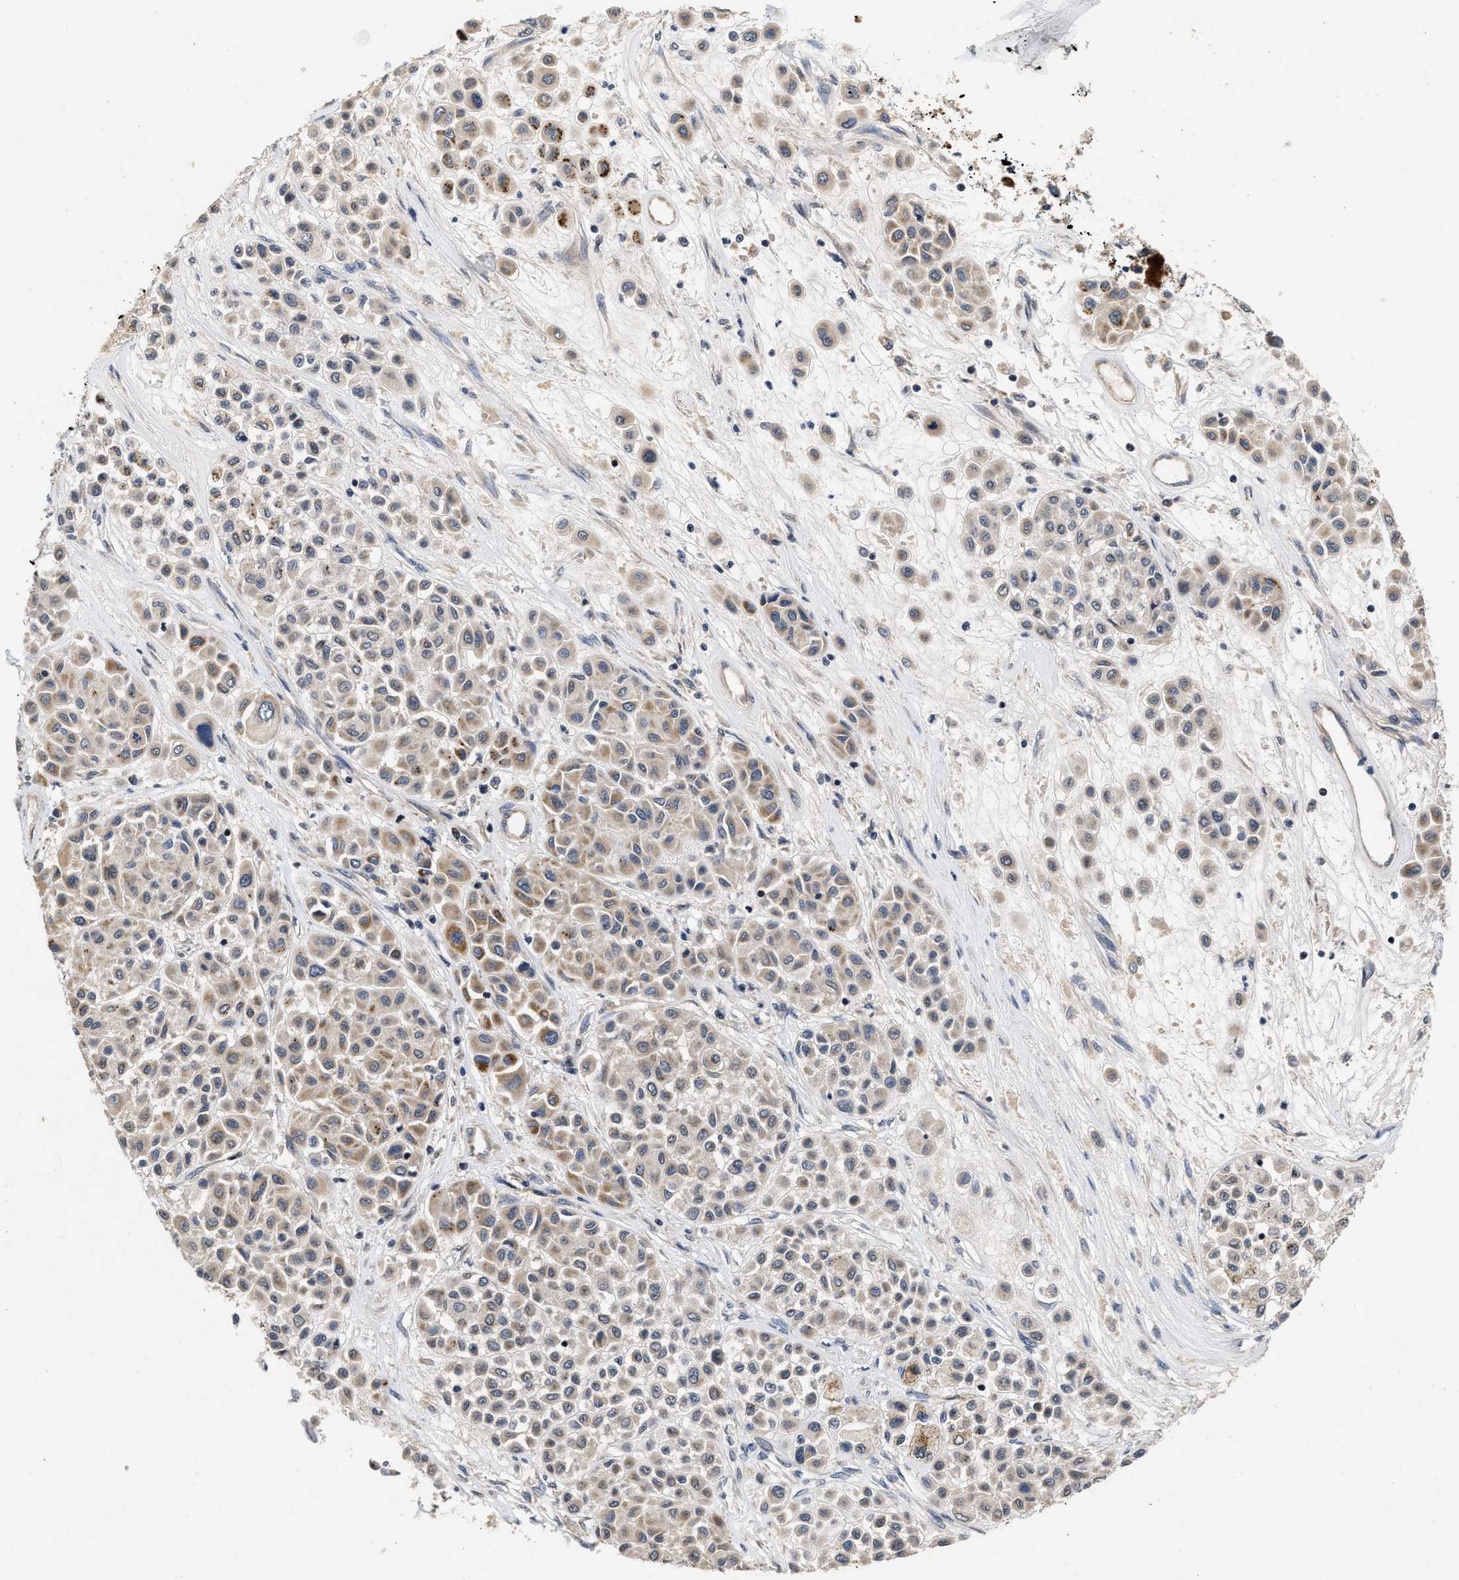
{"staining": {"intensity": "moderate", "quantity": "<25%", "location": "cytoplasmic/membranous"}, "tissue": "melanoma", "cell_type": "Tumor cells", "image_type": "cancer", "snomed": [{"axis": "morphology", "description": "Malignant melanoma, Metastatic site"}, {"axis": "topography", "description": "Soft tissue"}], "caption": "A micrograph of human melanoma stained for a protein demonstrates moderate cytoplasmic/membranous brown staining in tumor cells.", "gene": "SCYL2", "patient": {"sex": "male", "age": 41}}